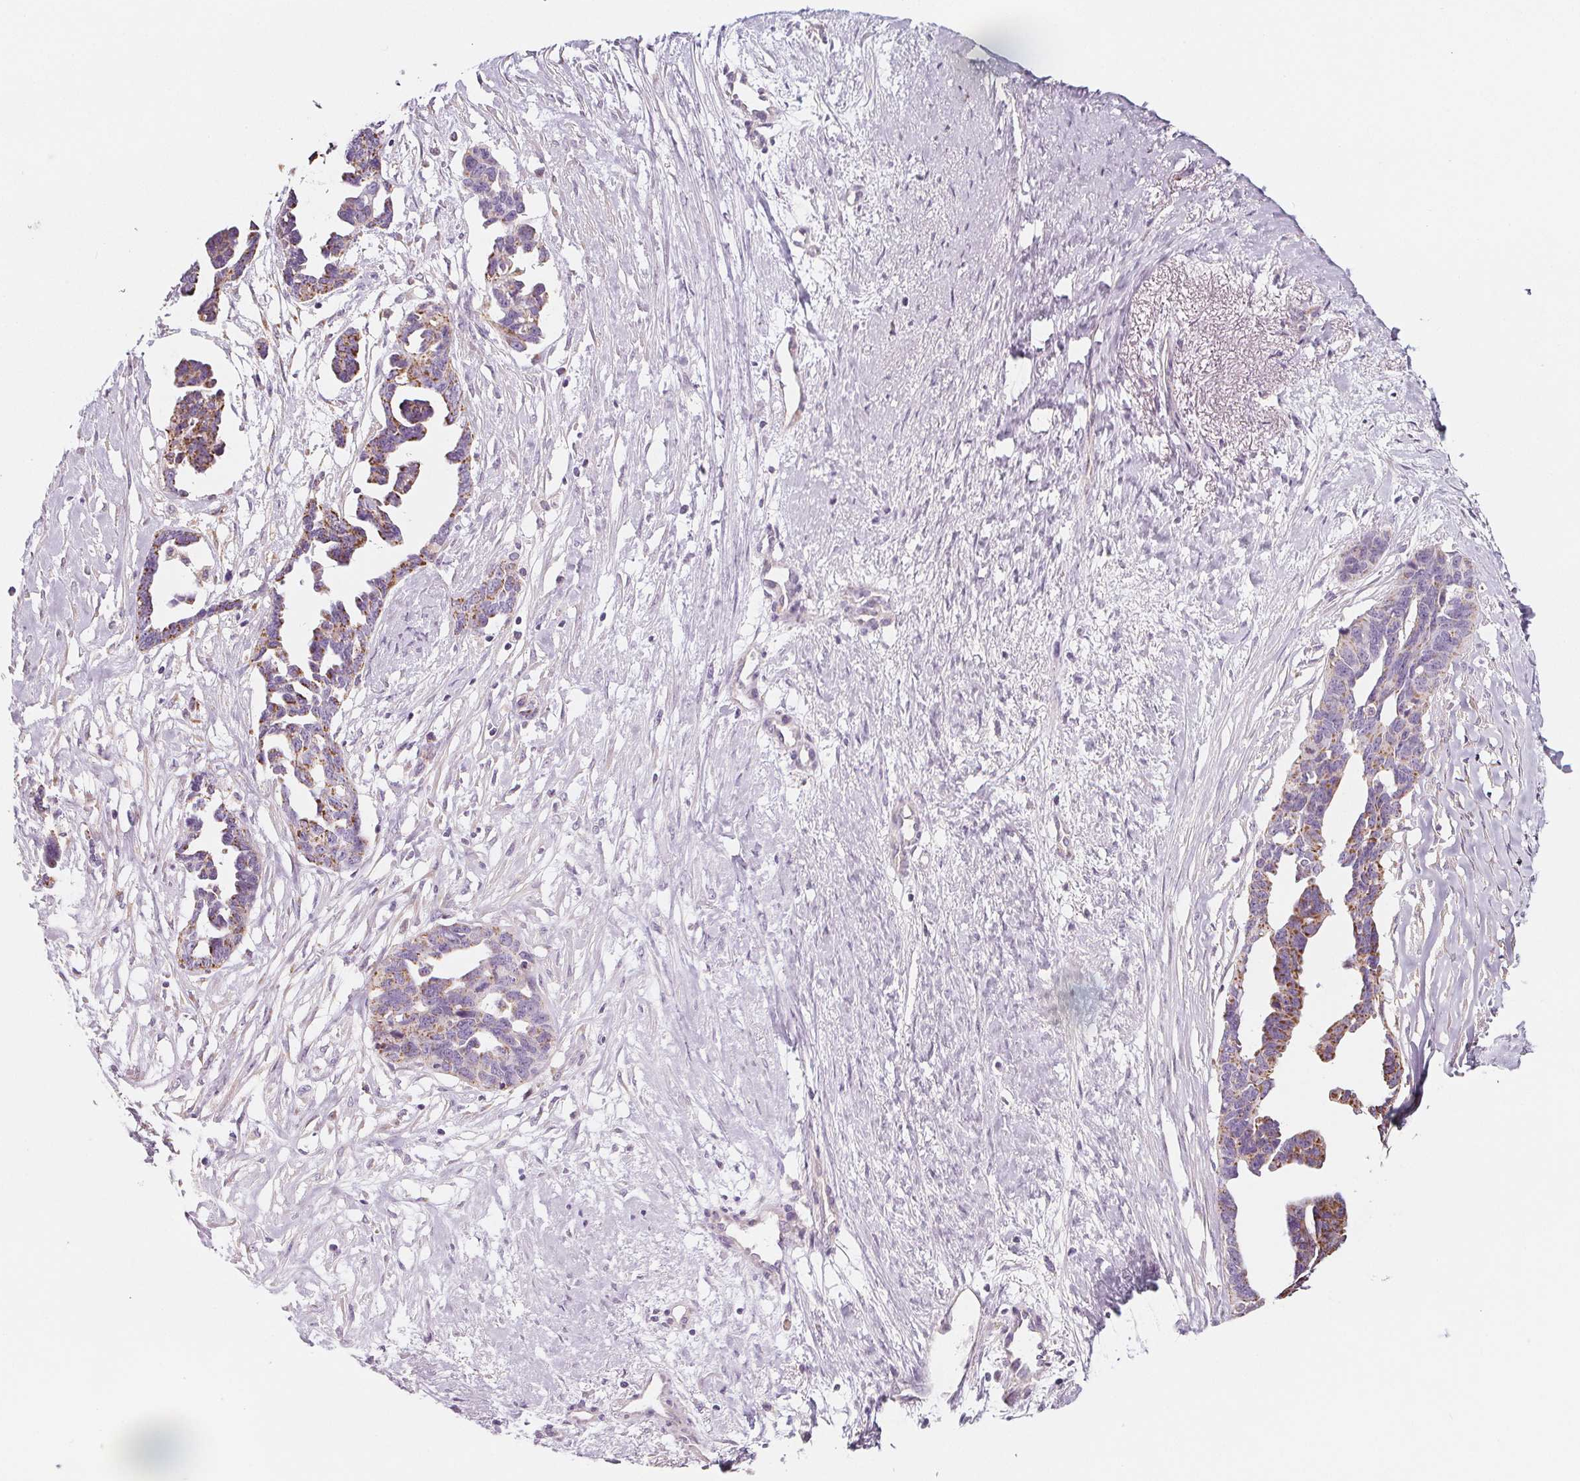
{"staining": {"intensity": "moderate", "quantity": "25%-75%", "location": "cytoplasmic/membranous"}, "tissue": "ovarian cancer", "cell_type": "Tumor cells", "image_type": "cancer", "snomed": [{"axis": "morphology", "description": "Cystadenocarcinoma, serous, NOS"}, {"axis": "topography", "description": "Ovary"}], "caption": "IHC of ovarian cancer demonstrates medium levels of moderate cytoplasmic/membranous staining in approximately 25%-75% of tumor cells.", "gene": "IL17C", "patient": {"sex": "female", "age": 69}}